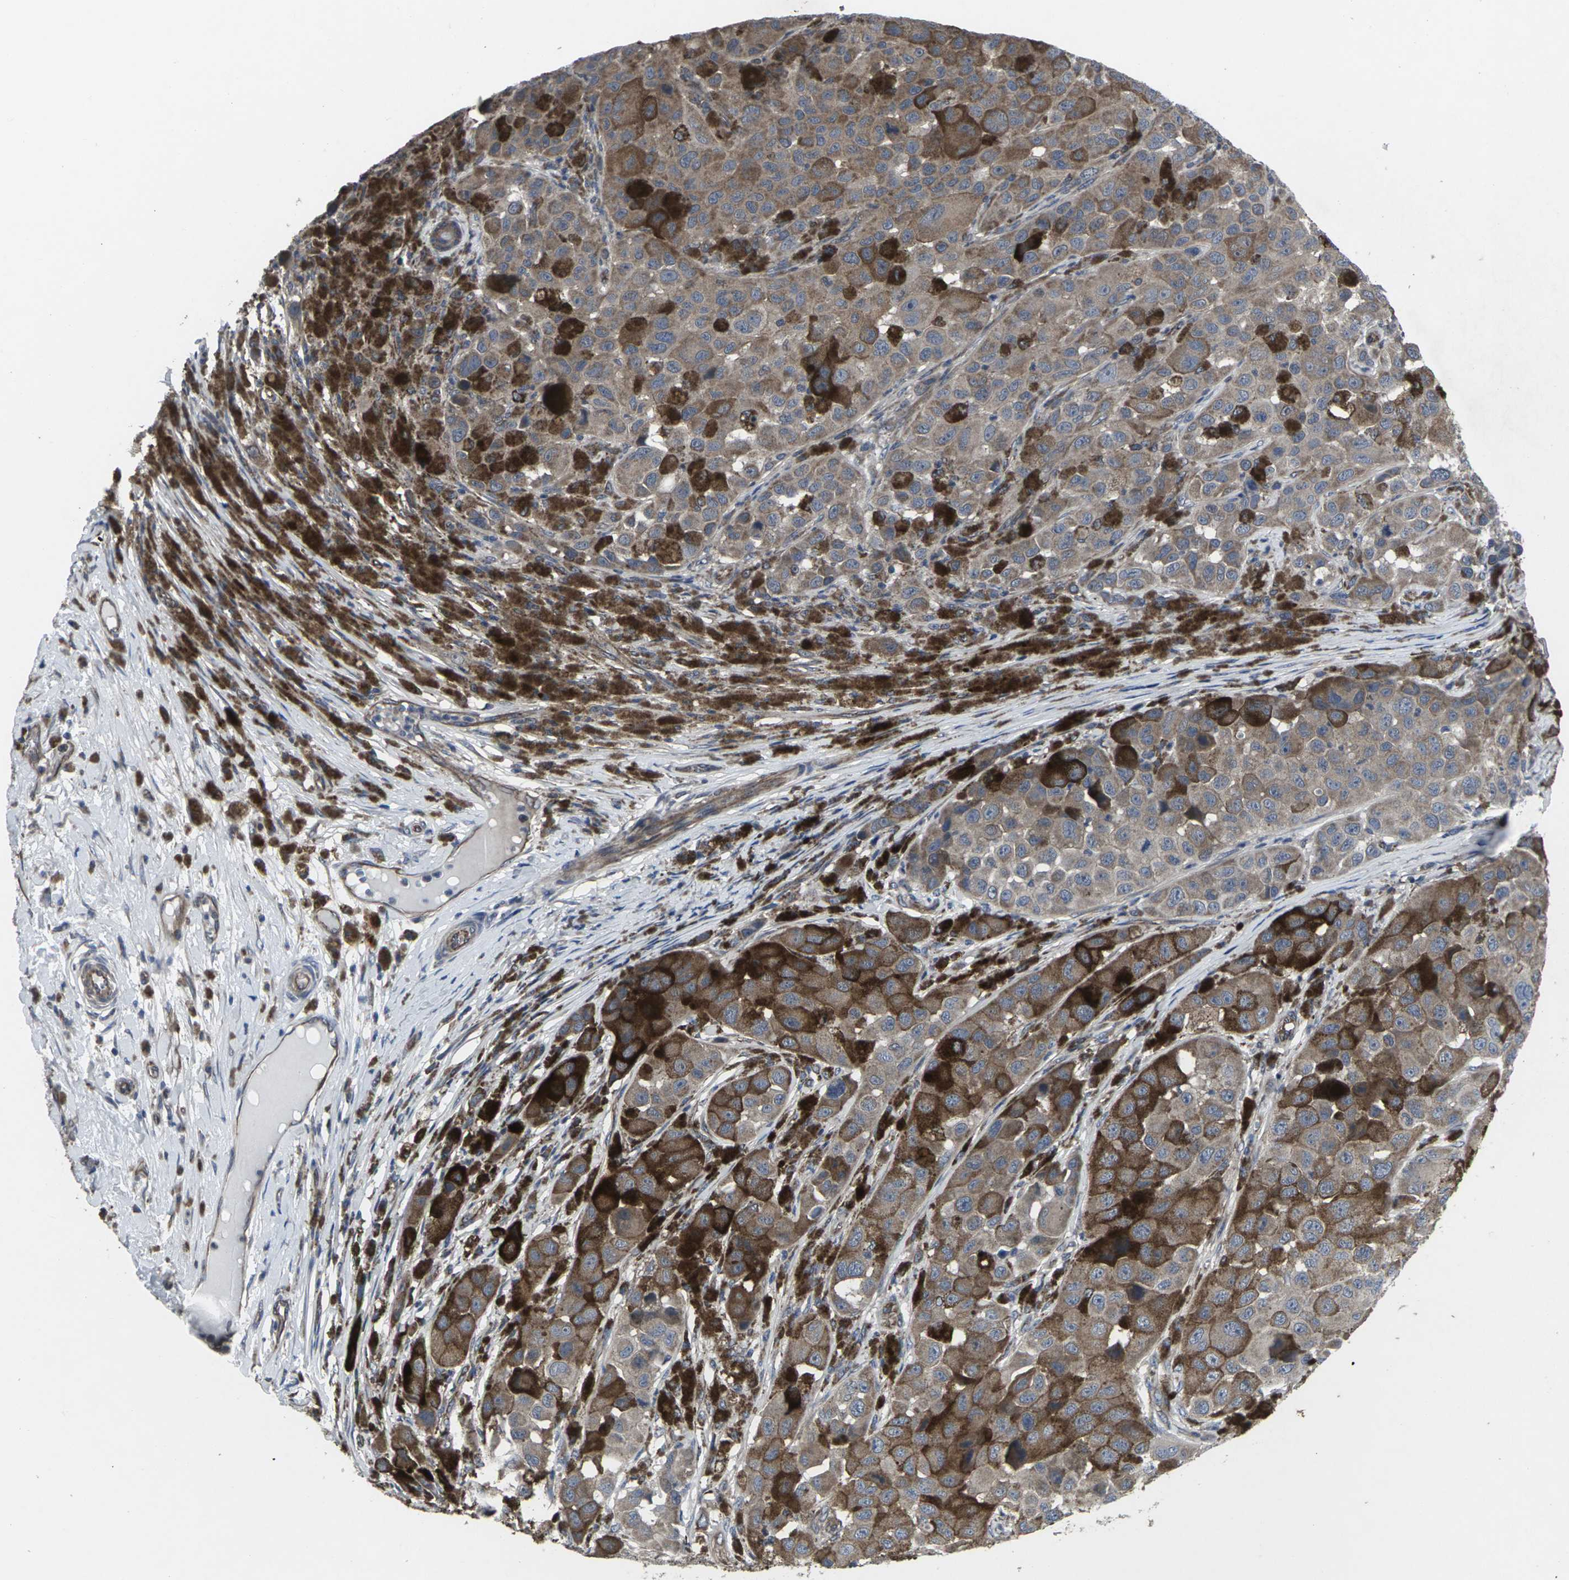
{"staining": {"intensity": "moderate", "quantity": ">75%", "location": "cytoplasmic/membranous"}, "tissue": "melanoma", "cell_type": "Tumor cells", "image_type": "cancer", "snomed": [{"axis": "morphology", "description": "Malignant melanoma, NOS"}, {"axis": "topography", "description": "Skin"}], "caption": "A micrograph showing moderate cytoplasmic/membranous positivity in approximately >75% of tumor cells in malignant melanoma, as visualized by brown immunohistochemical staining.", "gene": "MAPKAPK2", "patient": {"sex": "male", "age": 96}}